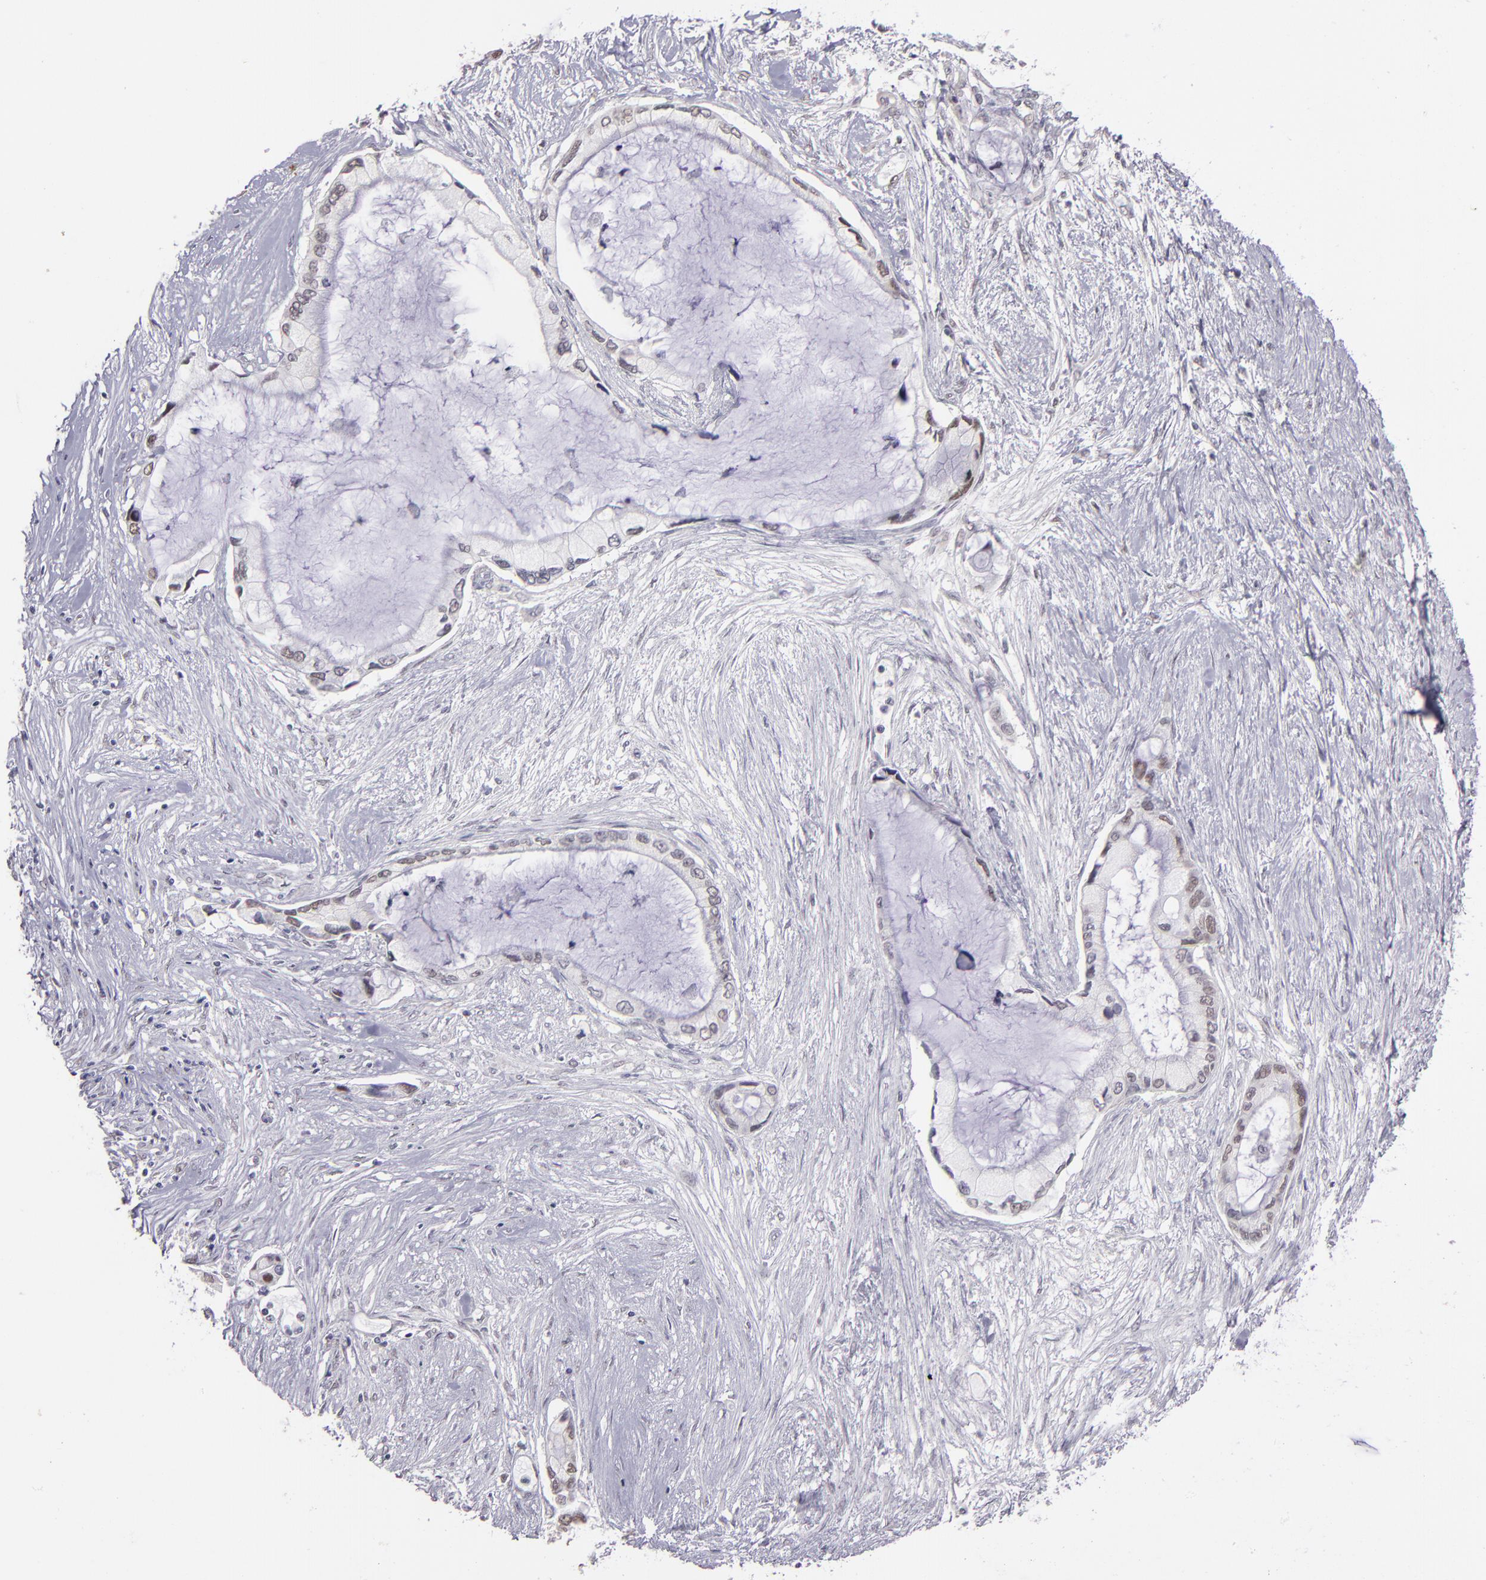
{"staining": {"intensity": "weak", "quantity": "25%-75%", "location": "nuclear"}, "tissue": "pancreatic cancer", "cell_type": "Tumor cells", "image_type": "cancer", "snomed": [{"axis": "morphology", "description": "Adenocarcinoma, NOS"}, {"axis": "topography", "description": "Pancreas"}], "caption": "Weak nuclear protein staining is present in about 25%-75% of tumor cells in adenocarcinoma (pancreatic).", "gene": "OTUB2", "patient": {"sex": "female", "age": 59}}